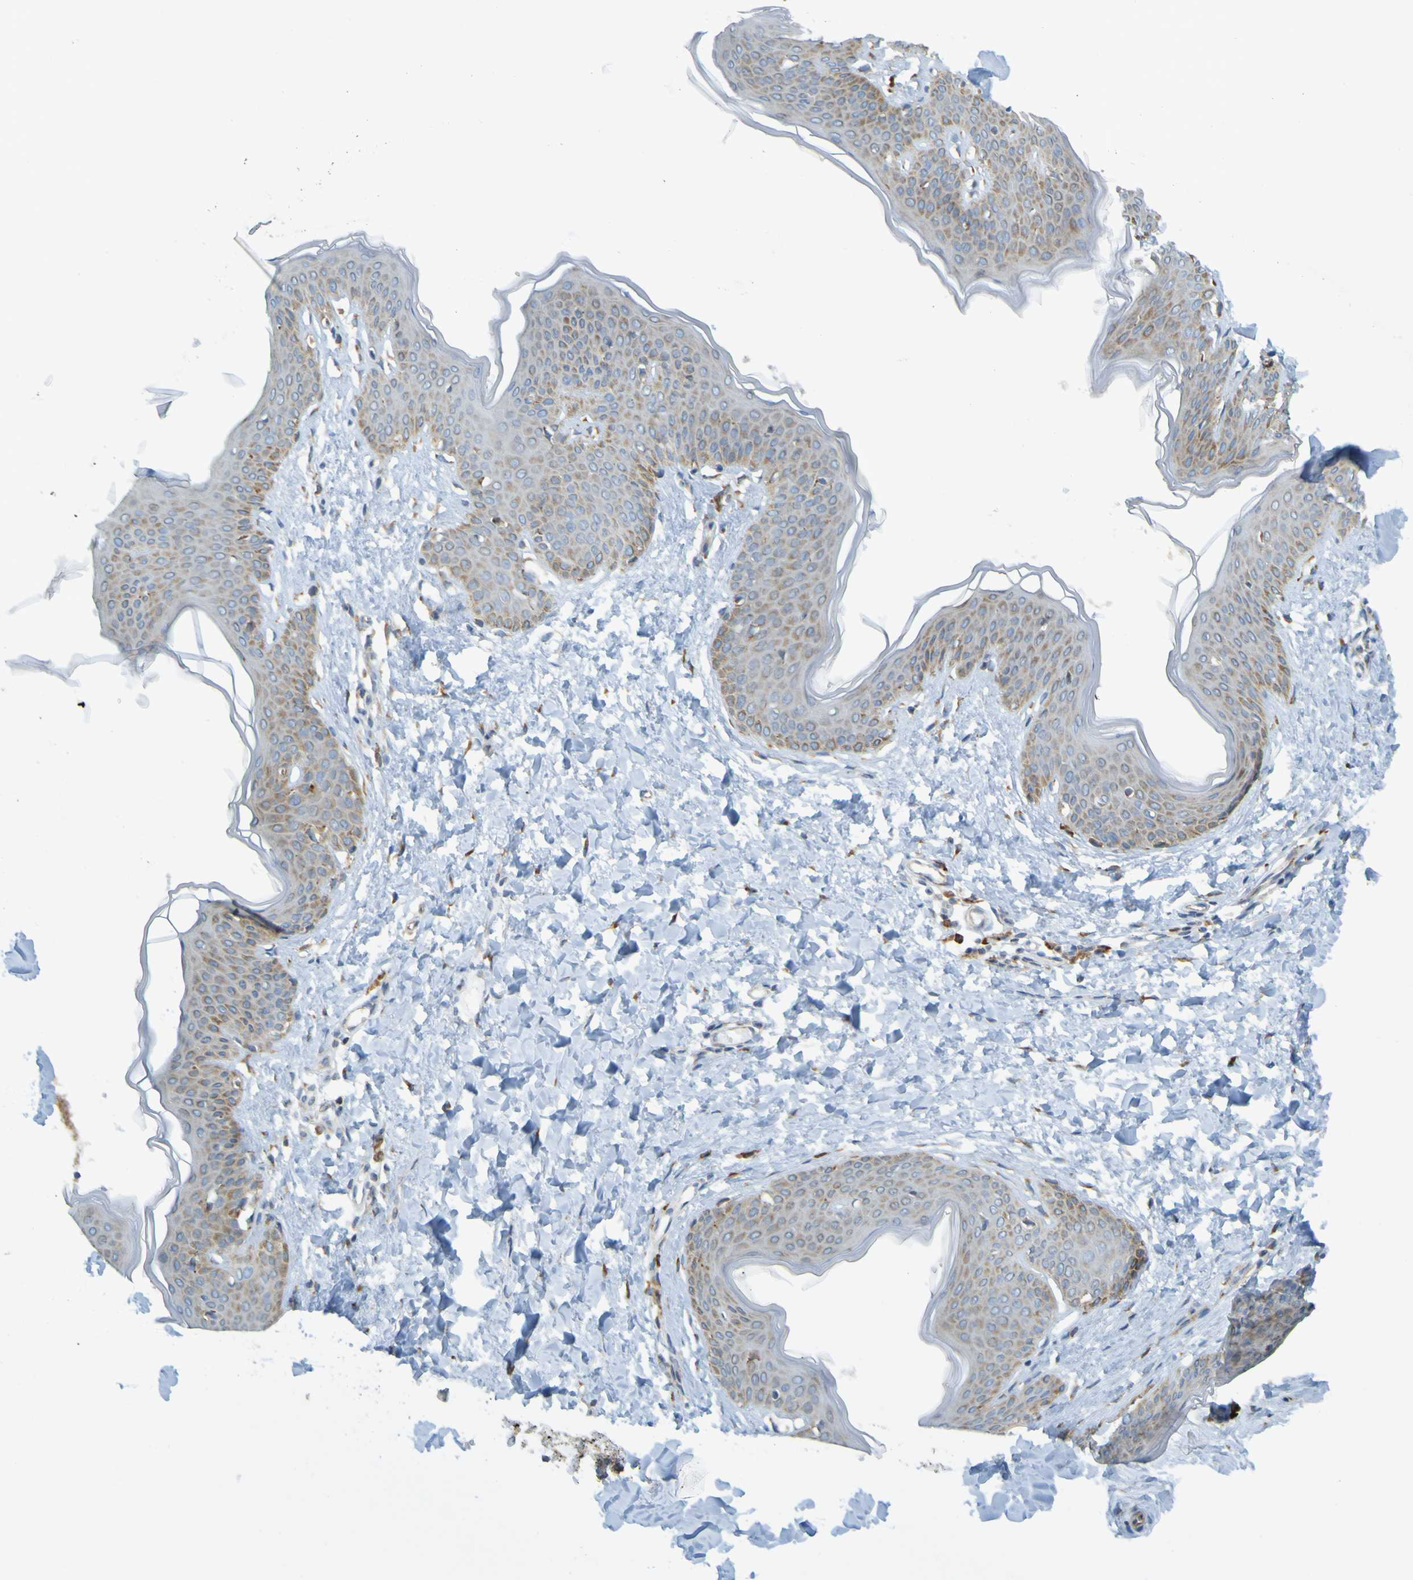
{"staining": {"intensity": "moderate", "quantity": ">75%", "location": "cytoplasmic/membranous"}, "tissue": "skin", "cell_type": "Fibroblasts", "image_type": "normal", "snomed": [{"axis": "morphology", "description": "Normal tissue, NOS"}, {"axis": "topography", "description": "Skin"}], "caption": "Immunohistochemical staining of normal skin reveals moderate cytoplasmic/membranous protein positivity in approximately >75% of fibroblasts.", "gene": "SSR1", "patient": {"sex": "female", "age": 17}}